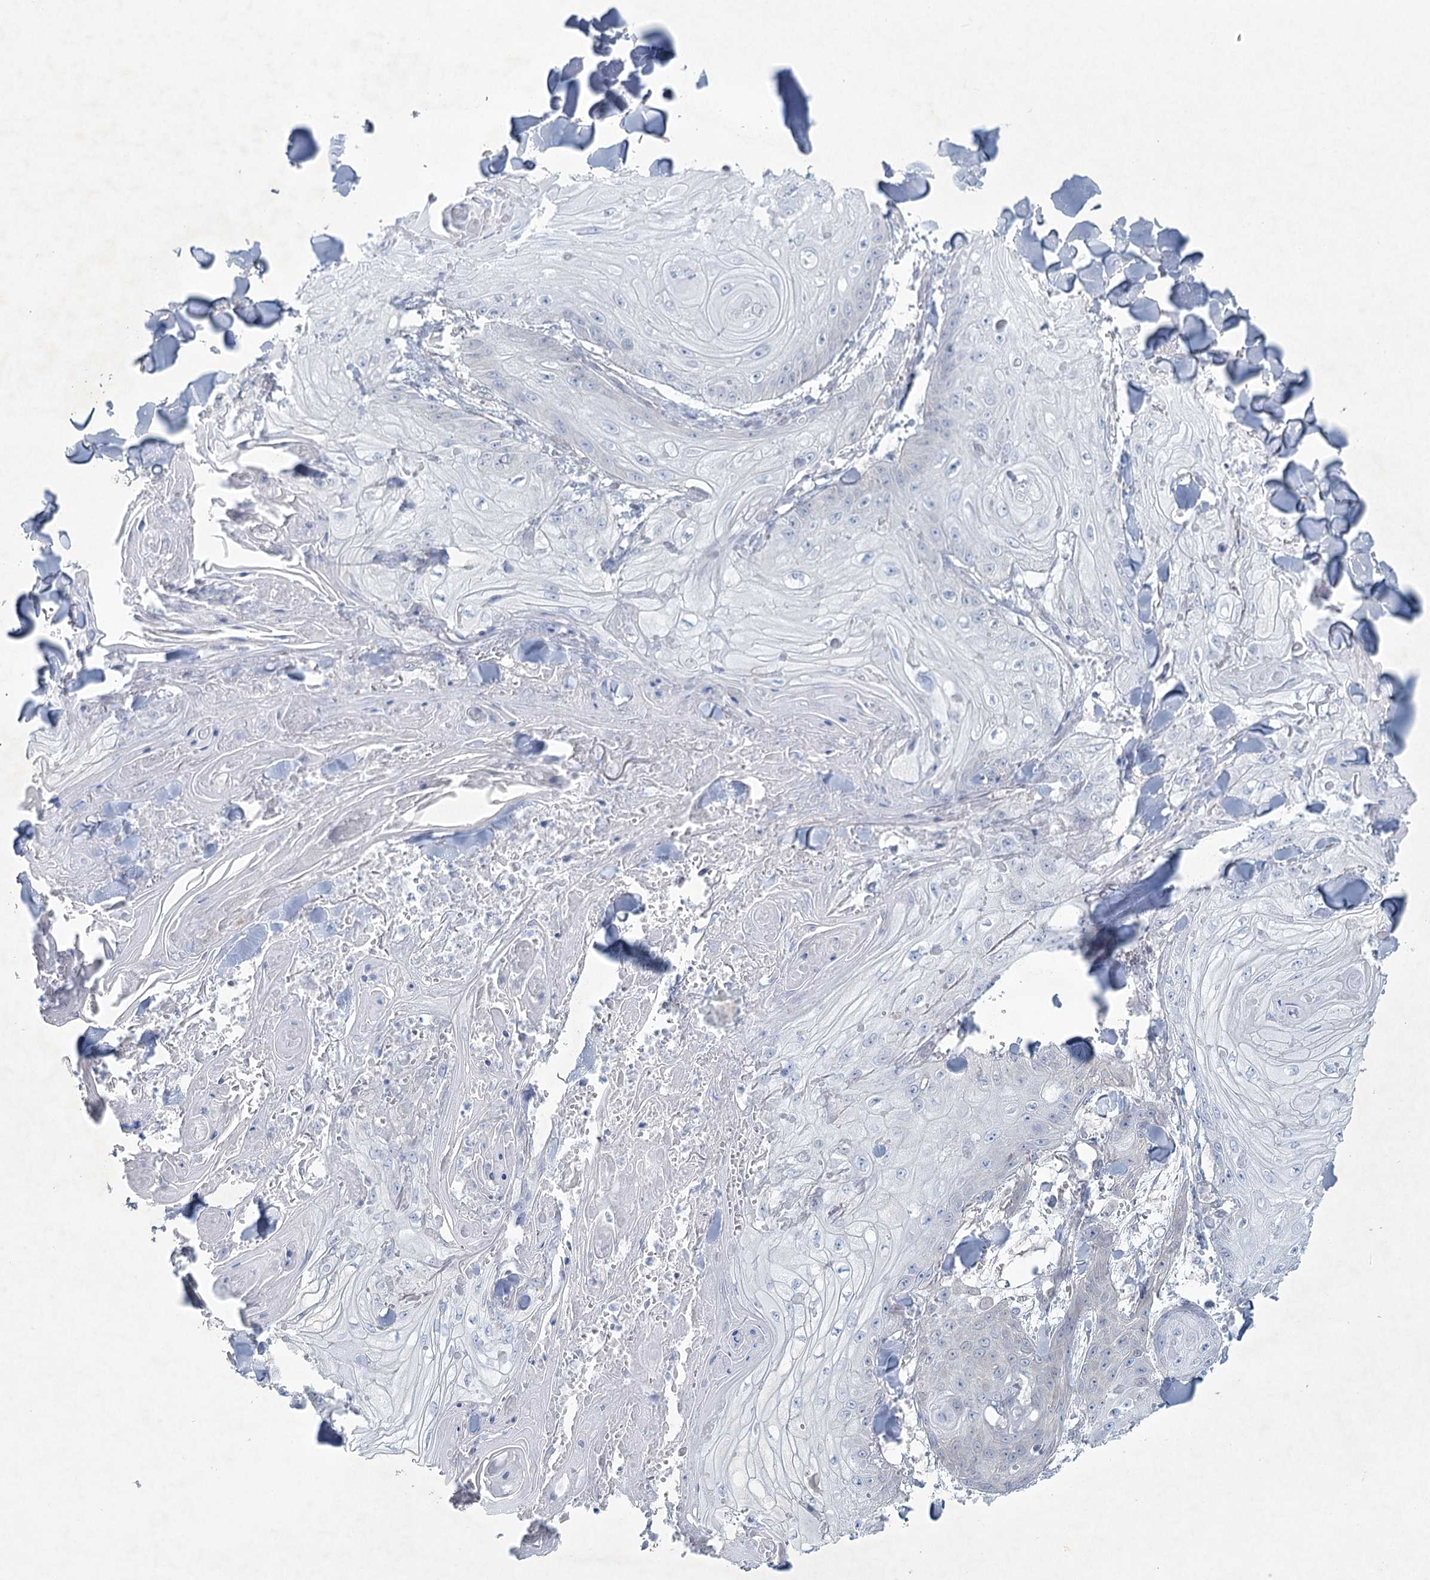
{"staining": {"intensity": "negative", "quantity": "none", "location": "none"}, "tissue": "skin cancer", "cell_type": "Tumor cells", "image_type": "cancer", "snomed": [{"axis": "morphology", "description": "Squamous cell carcinoma, NOS"}, {"axis": "topography", "description": "Skin"}], "caption": "DAB (3,3'-diaminobenzidine) immunohistochemical staining of skin cancer exhibits no significant positivity in tumor cells.", "gene": "AAMDC", "patient": {"sex": "male", "age": 74}}